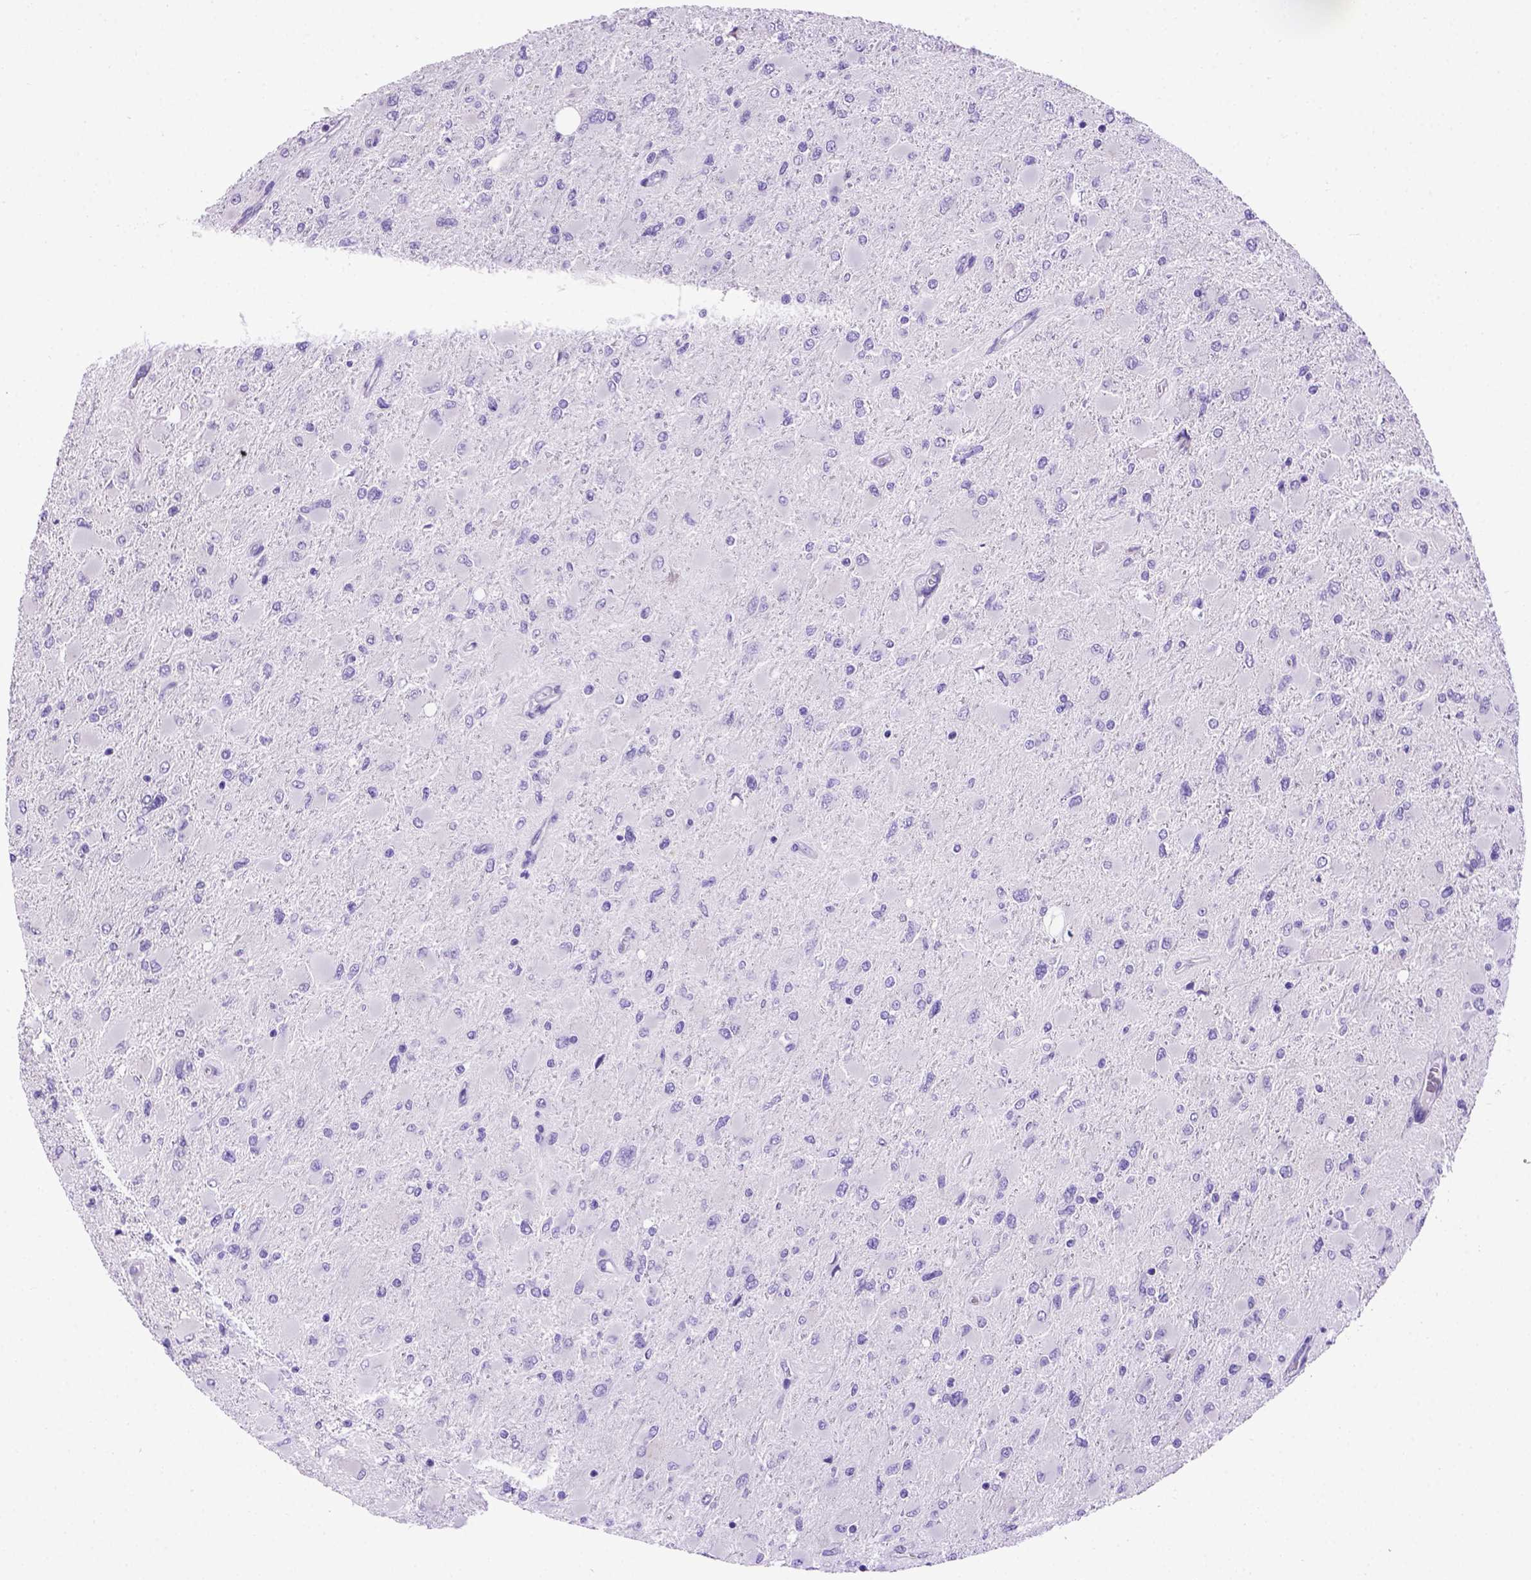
{"staining": {"intensity": "negative", "quantity": "none", "location": "none"}, "tissue": "glioma", "cell_type": "Tumor cells", "image_type": "cancer", "snomed": [{"axis": "morphology", "description": "Glioma, malignant, High grade"}, {"axis": "topography", "description": "Cerebral cortex"}], "caption": "Human high-grade glioma (malignant) stained for a protein using IHC displays no expression in tumor cells.", "gene": "PTGES", "patient": {"sex": "female", "age": 36}}